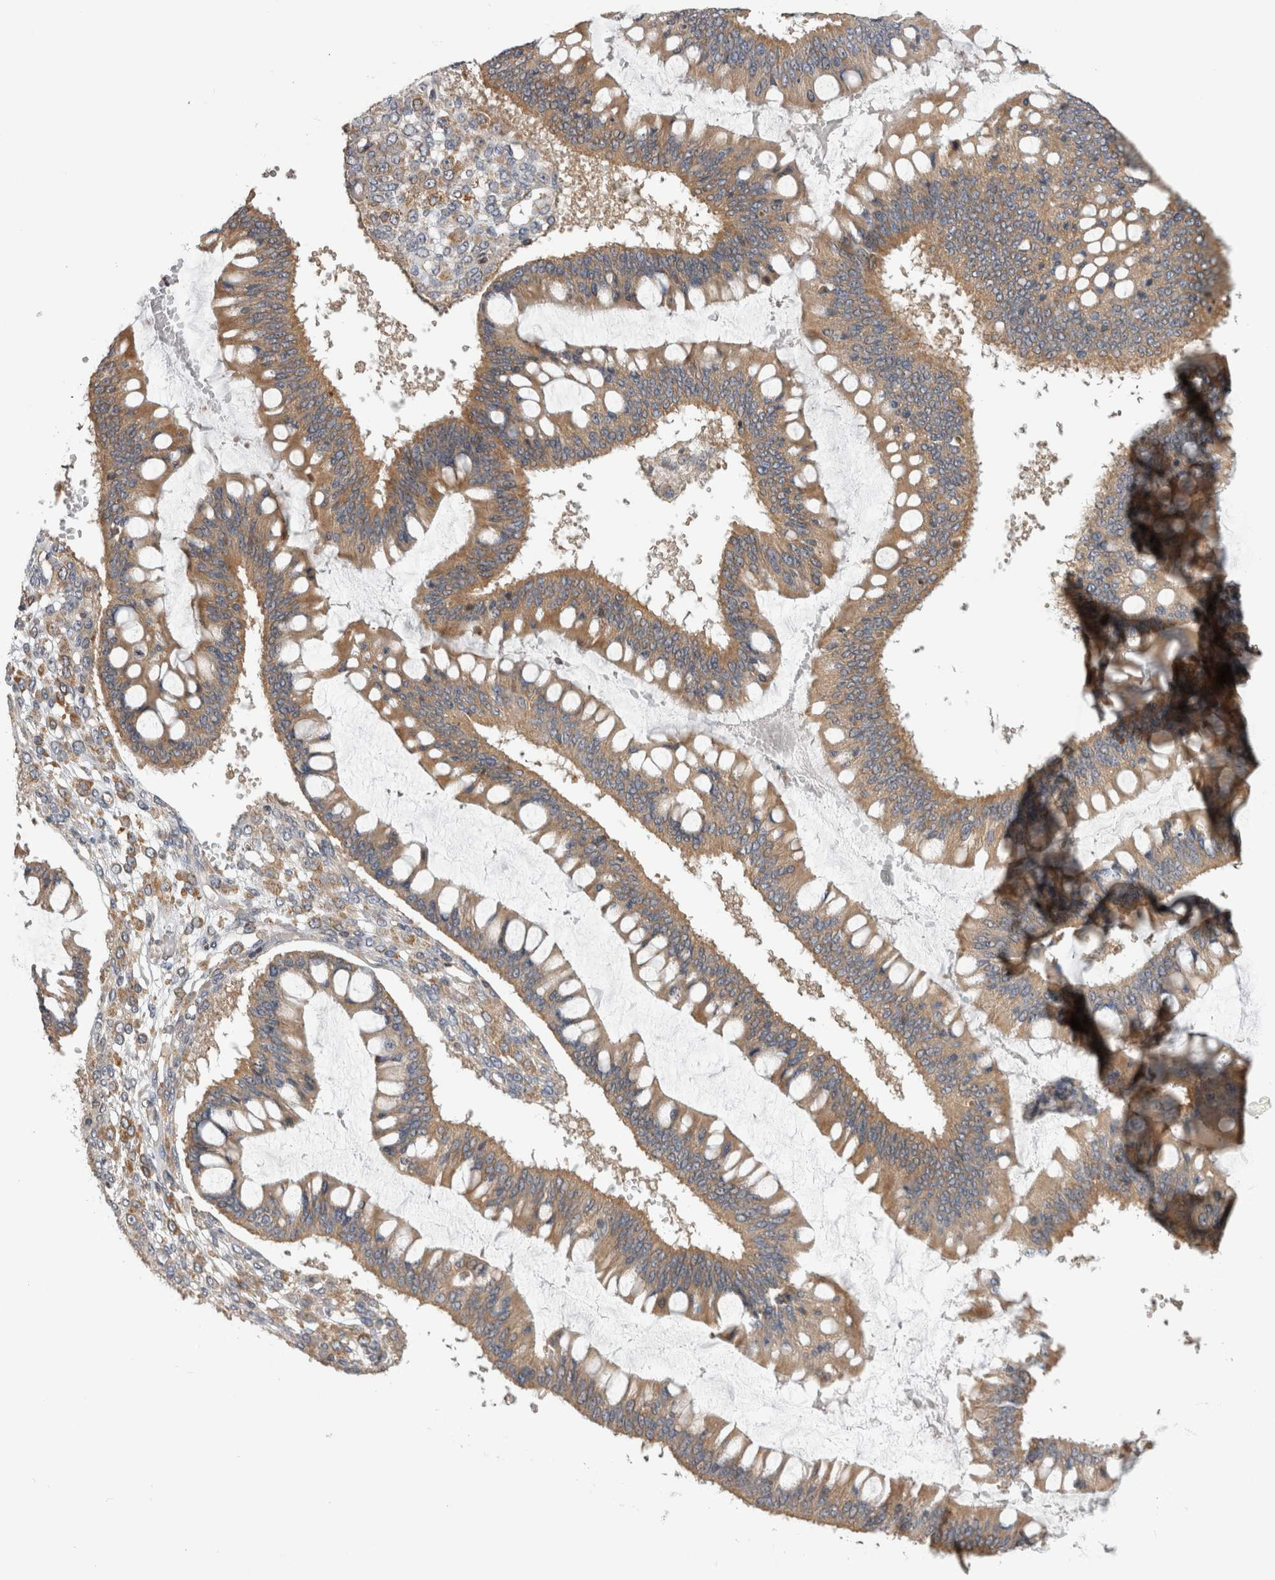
{"staining": {"intensity": "moderate", "quantity": ">75%", "location": "cytoplasmic/membranous"}, "tissue": "ovarian cancer", "cell_type": "Tumor cells", "image_type": "cancer", "snomed": [{"axis": "morphology", "description": "Cystadenocarcinoma, mucinous, NOS"}, {"axis": "topography", "description": "Ovary"}], "caption": "Immunohistochemical staining of ovarian cancer reveals moderate cytoplasmic/membranous protein staining in approximately >75% of tumor cells.", "gene": "GRIK2", "patient": {"sex": "female", "age": 73}}